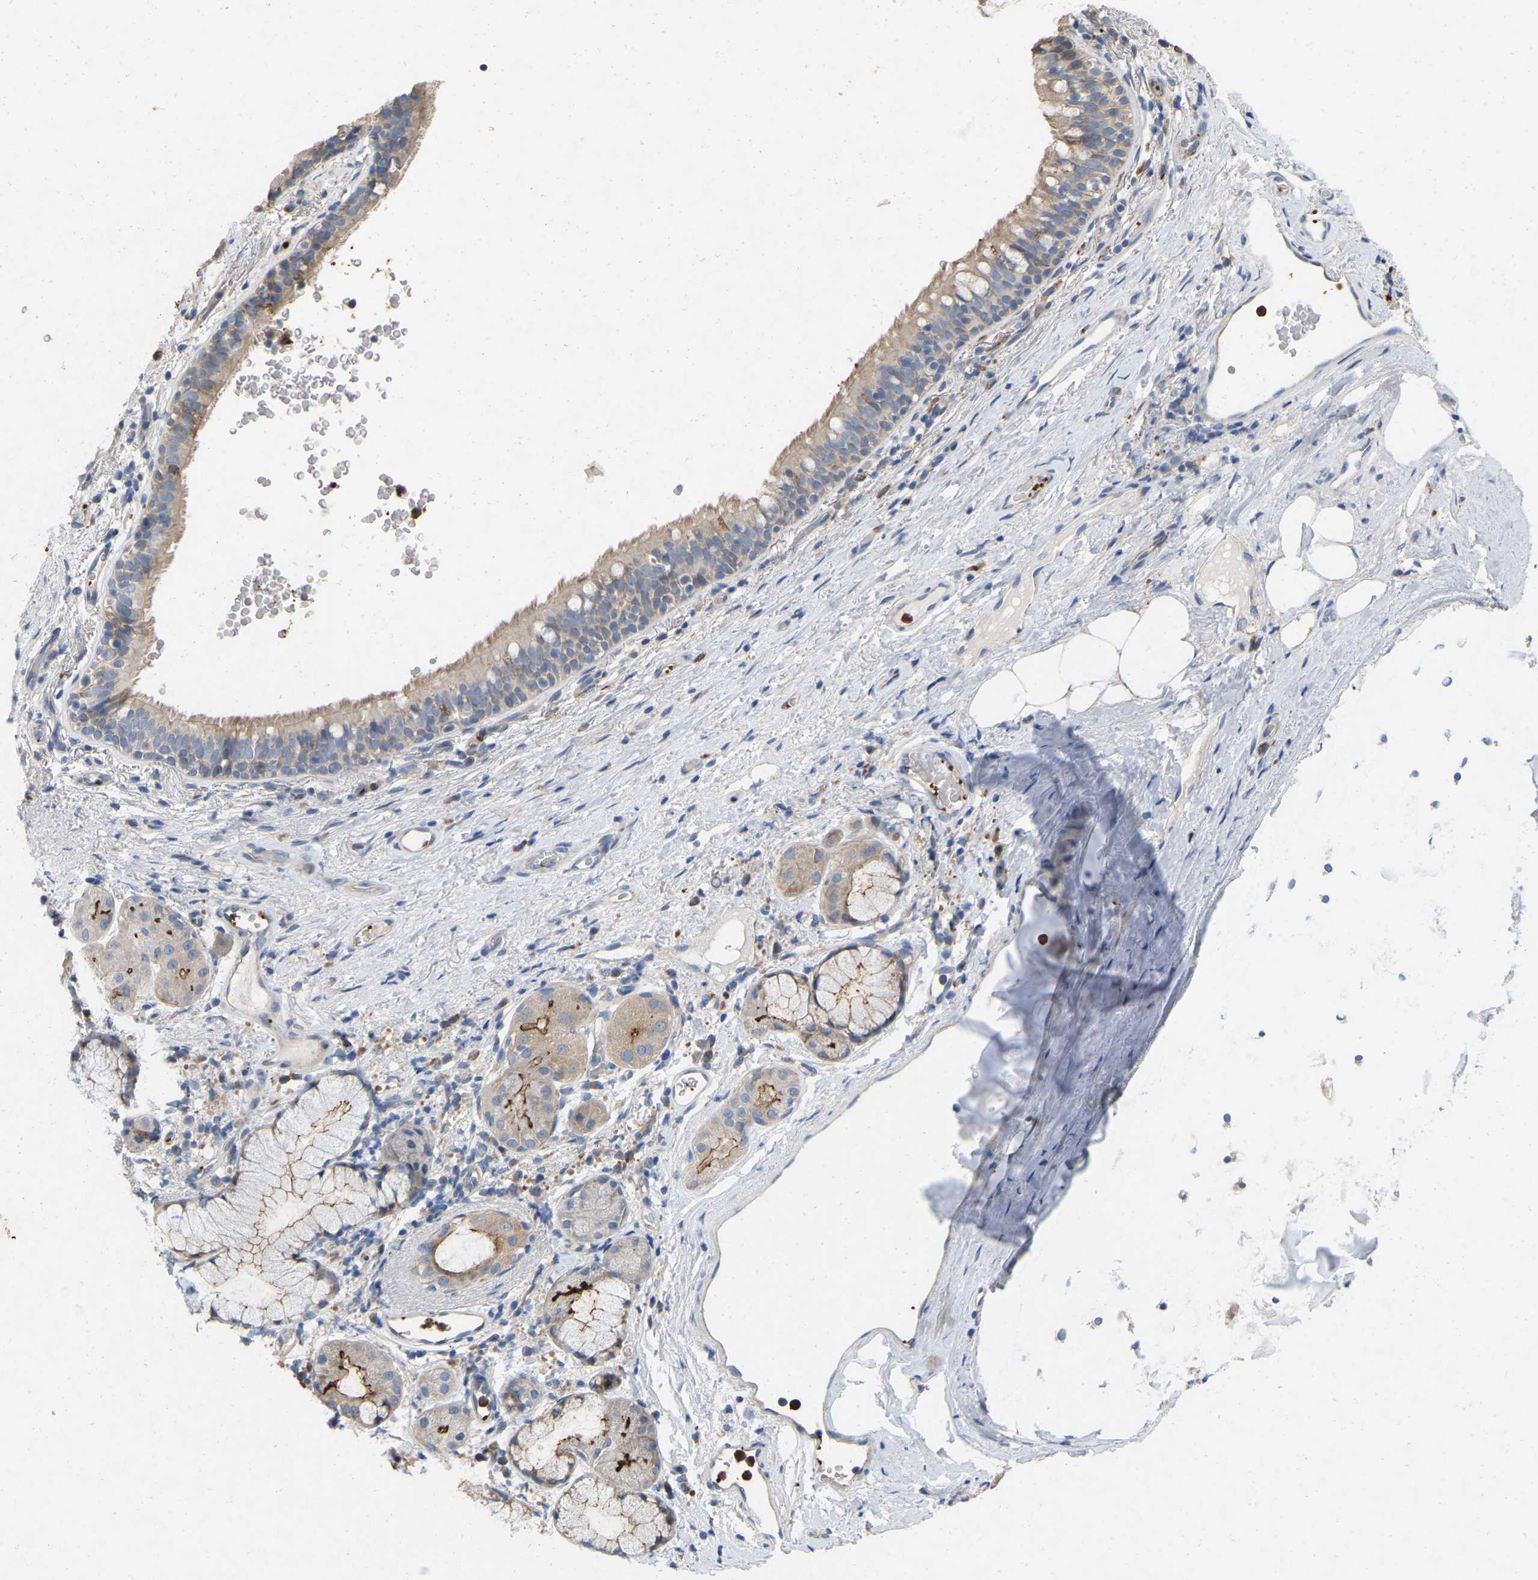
{"staining": {"intensity": "moderate", "quantity": ">75%", "location": "cytoplasmic/membranous"}, "tissue": "bronchus", "cell_type": "Respiratory epithelial cells", "image_type": "normal", "snomed": [{"axis": "morphology", "description": "Normal tissue, NOS"}, {"axis": "morphology", "description": "Inflammation, NOS"}, {"axis": "topography", "description": "Cartilage tissue"}, {"axis": "topography", "description": "Bronchus"}], "caption": "A medium amount of moderate cytoplasmic/membranous expression is appreciated in approximately >75% of respiratory epithelial cells in benign bronchus.", "gene": "RHEB", "patient": {"sex": "male", "age": 77}}